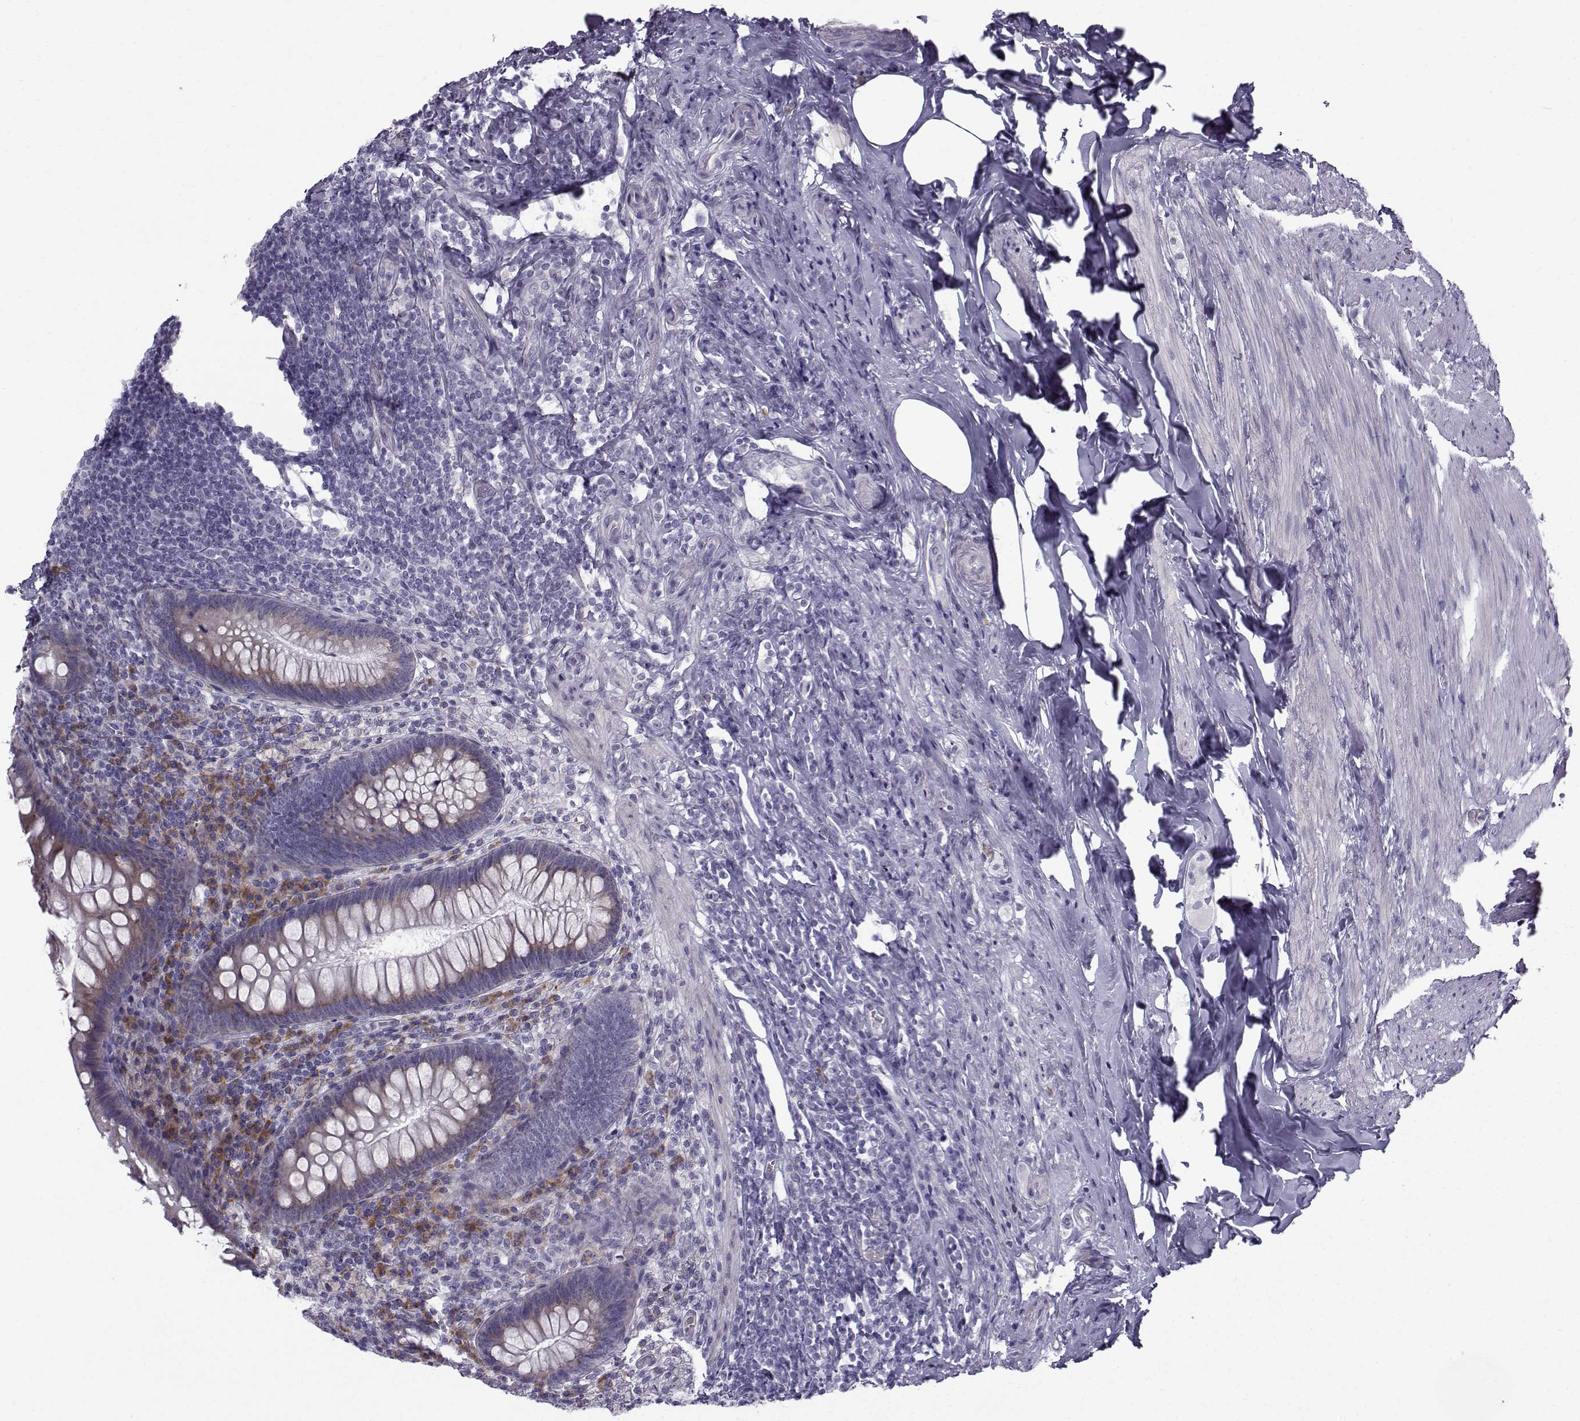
{"staining": {"intensity": "weak", "quantity": "25%-75%", "location": "cytoplasmic/membranous"}, "tissue": "appendix", "cell_type": "Glandular cells", "image_type": "normal", "snomed": [{"axis": "morphology", "description": "Normal tissue, NOS"}, {"axis": "topography", "description": "Appendix"}], "caption": "DAB (3,3'-diaminobenzidine) immunohistochemical staining of benign appendix exhibits weak cytoplasmic/membranous protein staining in approximately 25%-75% of glandular cells.", "gene": "ROPN1B", "patient": {"sex": "male", "age": 47}}